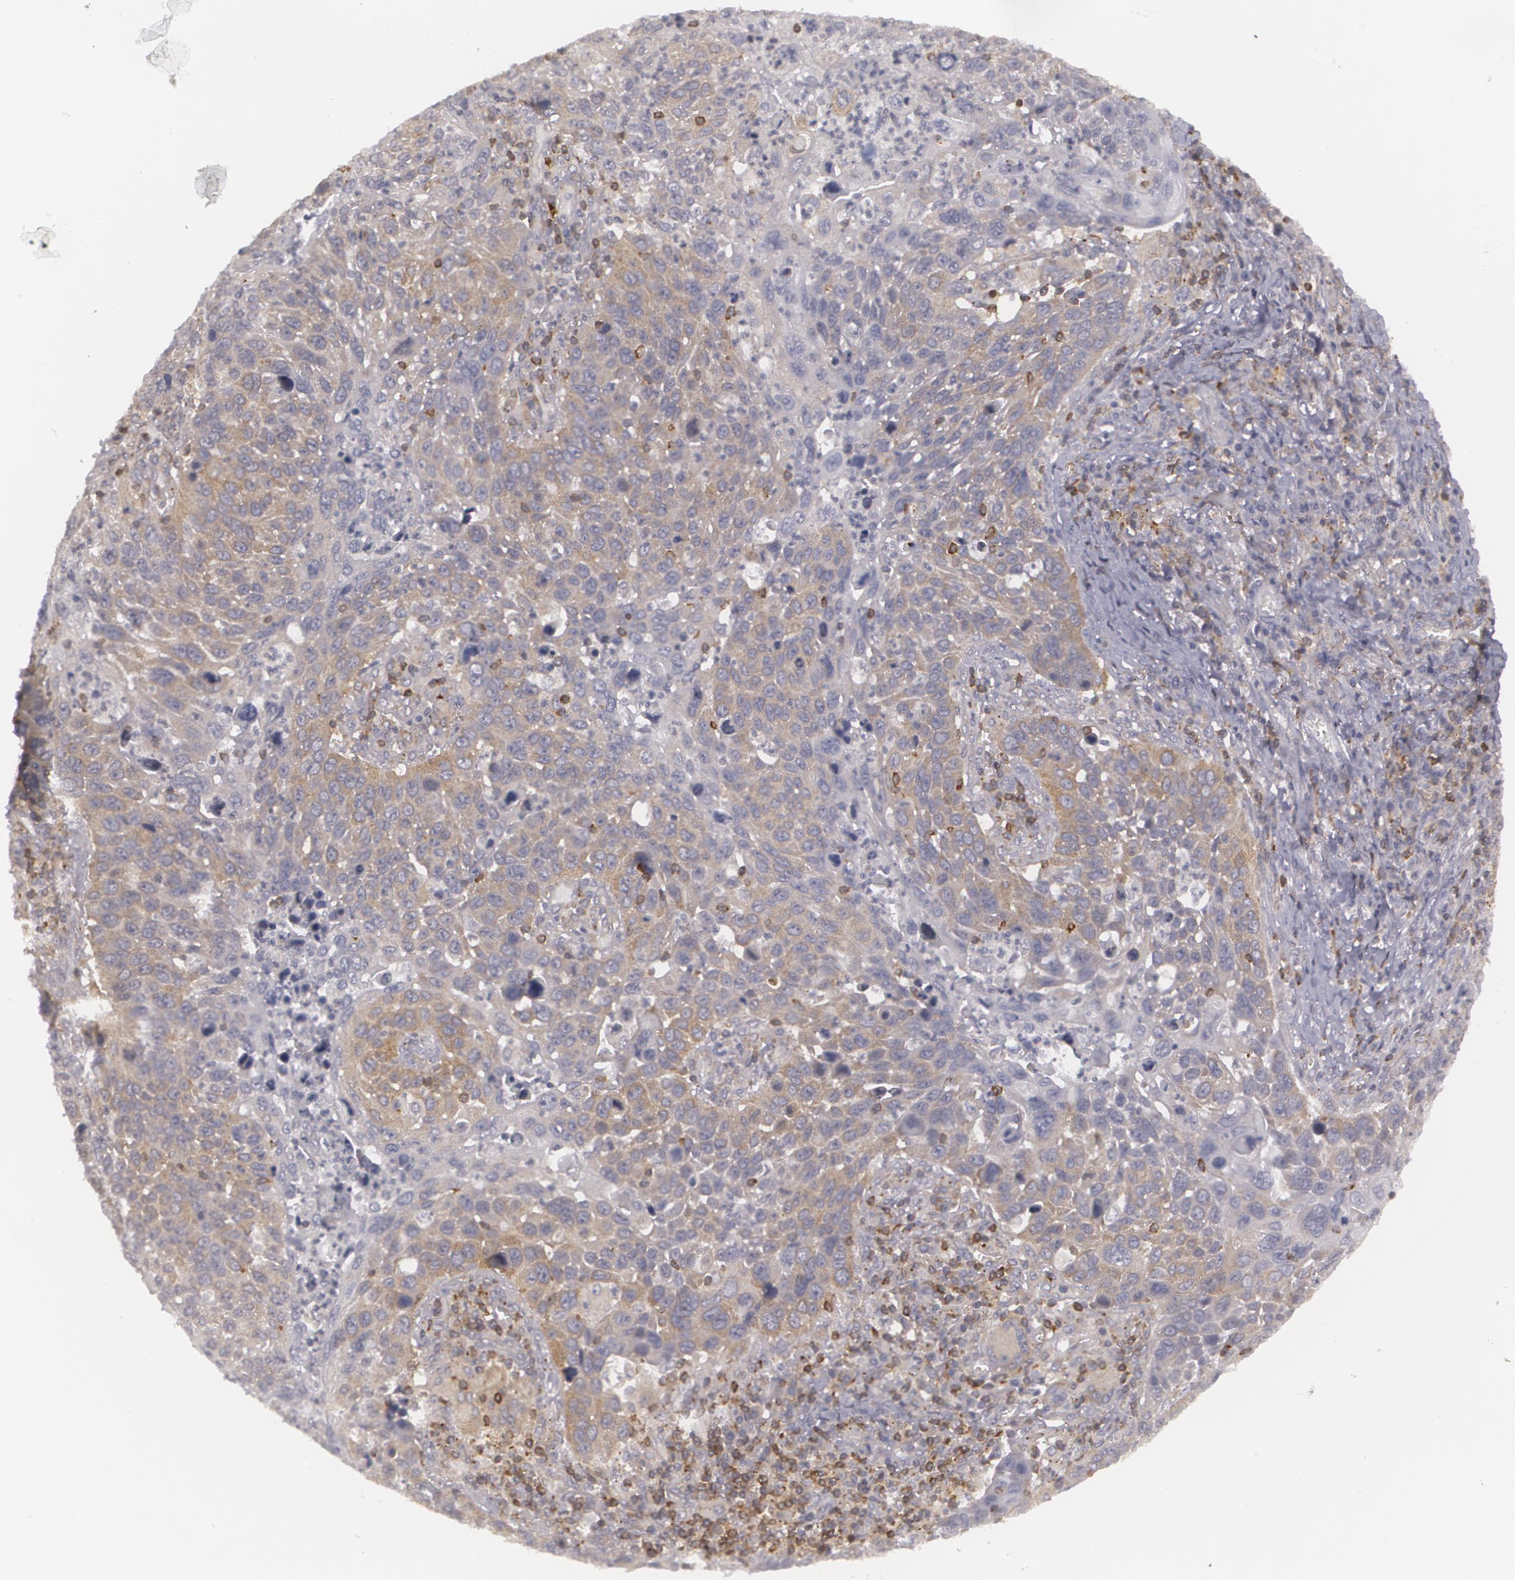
{"staining": {"intensity": "weak", "quantity": "25%-75%", "location": "cytoplasmic/membranous"}, "tissue": "lung cancer", "cell_type": "Tumor cells", "image_type": "cancer", "snomed": [{"axis": "morphology", "description": "Squamous cell carcinoma, NOS"}, {"axis": "topography", "description": "Lung"}], "caption": "The photomicrograph reveals staining of squamous cell carcinoma (lung), revealing weak cytoplasmic/membranous protein staining (brown color) within tumor cells.", "gene": "BIN1", "patient": {"sex": "male", "age": 68}}